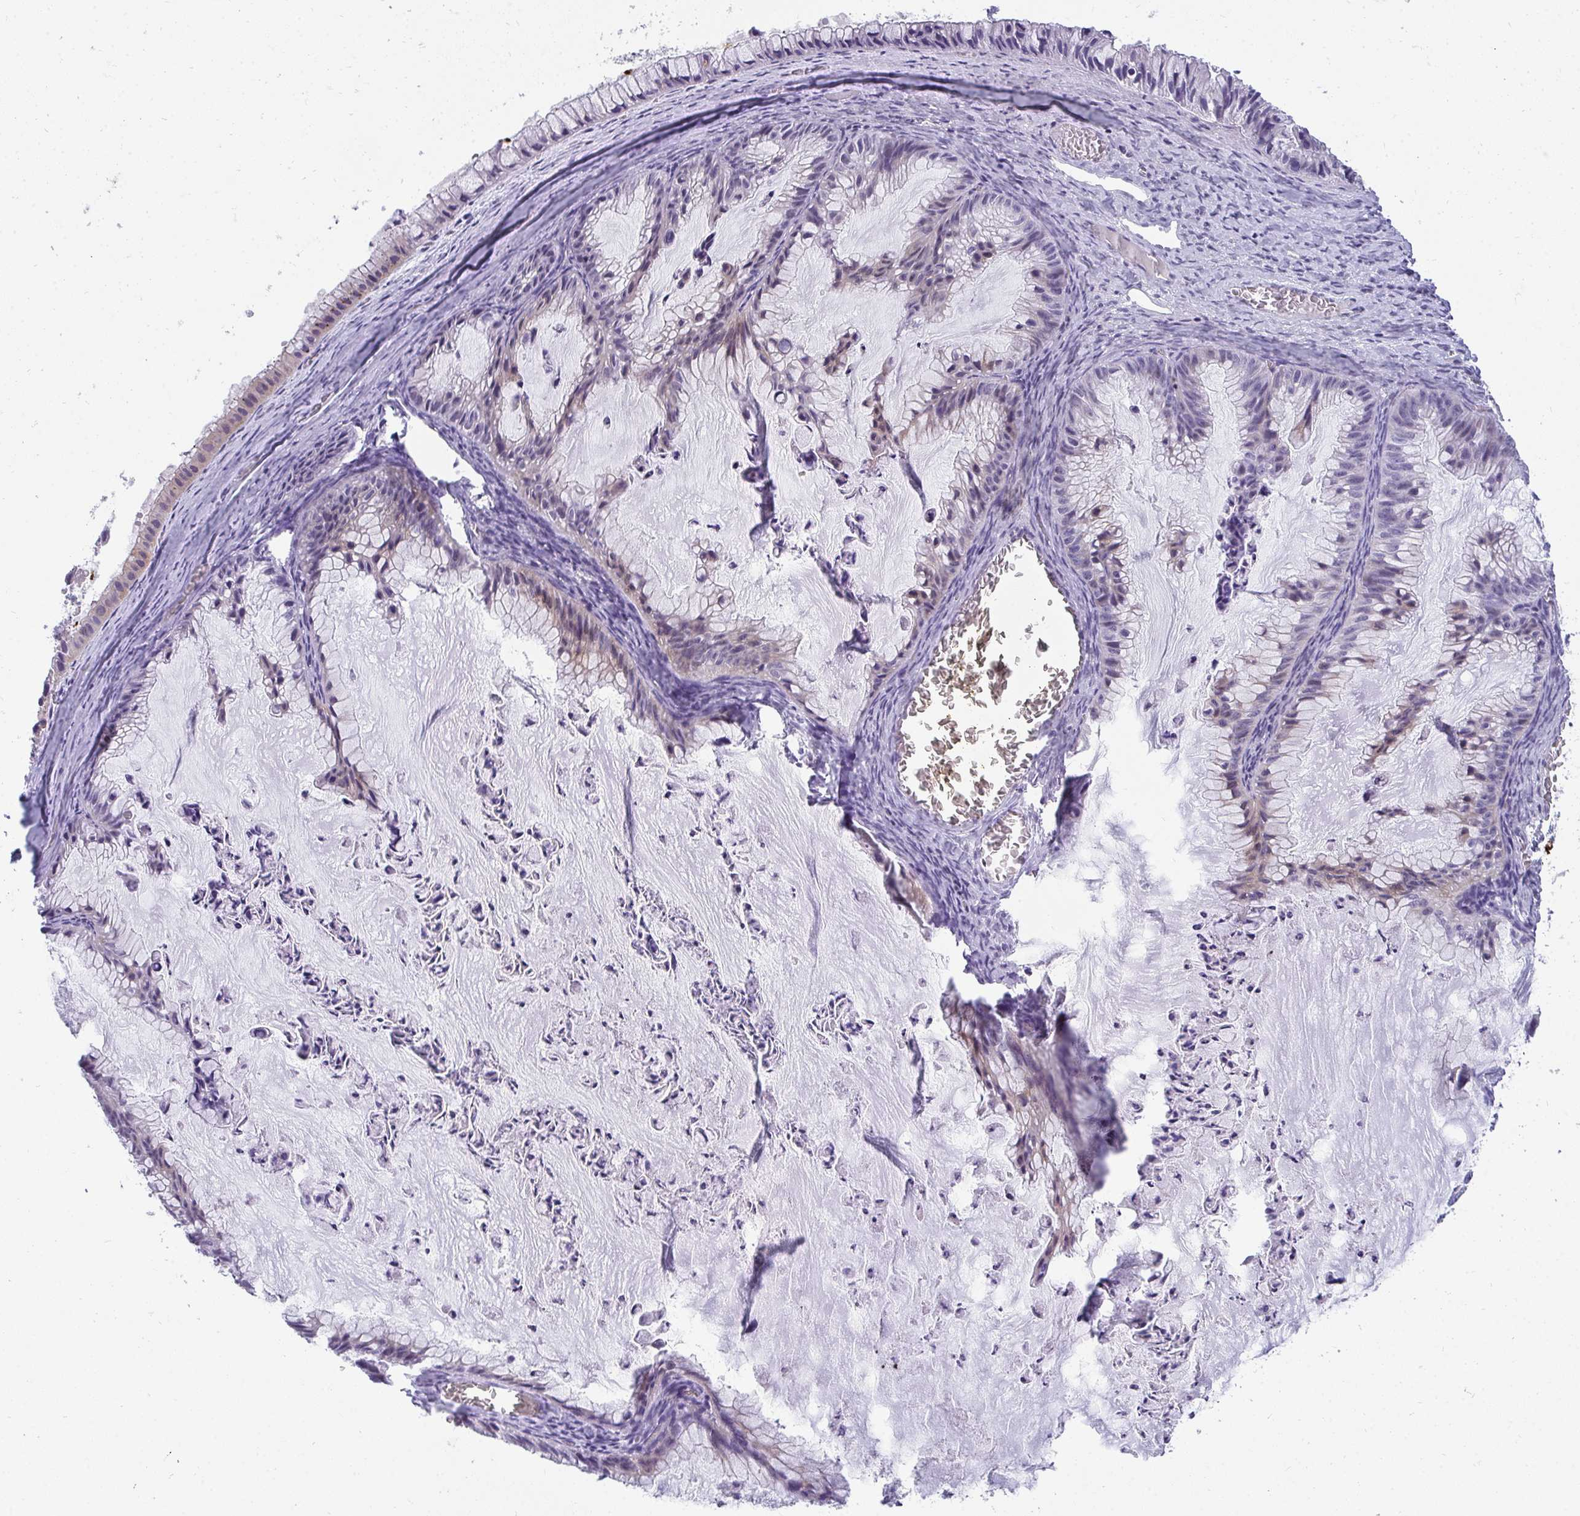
{"staining": {"intensity": "negative", "quantity": "none", "location": "none"}, "tissue": "ovarian cancer", "cell_type": "Tumor cells", "image_type": "cancer", "snomed": [{"axis": "morphology", "description": "Cystadenocarcinoma, mucinous, NOS"}, {"axis": "topography", "description": "Ovary"}], "caption": "Photomicrograph shows no significant protein positivity in tumor cells of ovarian cancer. Nuclei are stained in blue.", "gene": "AK5", "patient": {"sex": "female", "age": 72}}